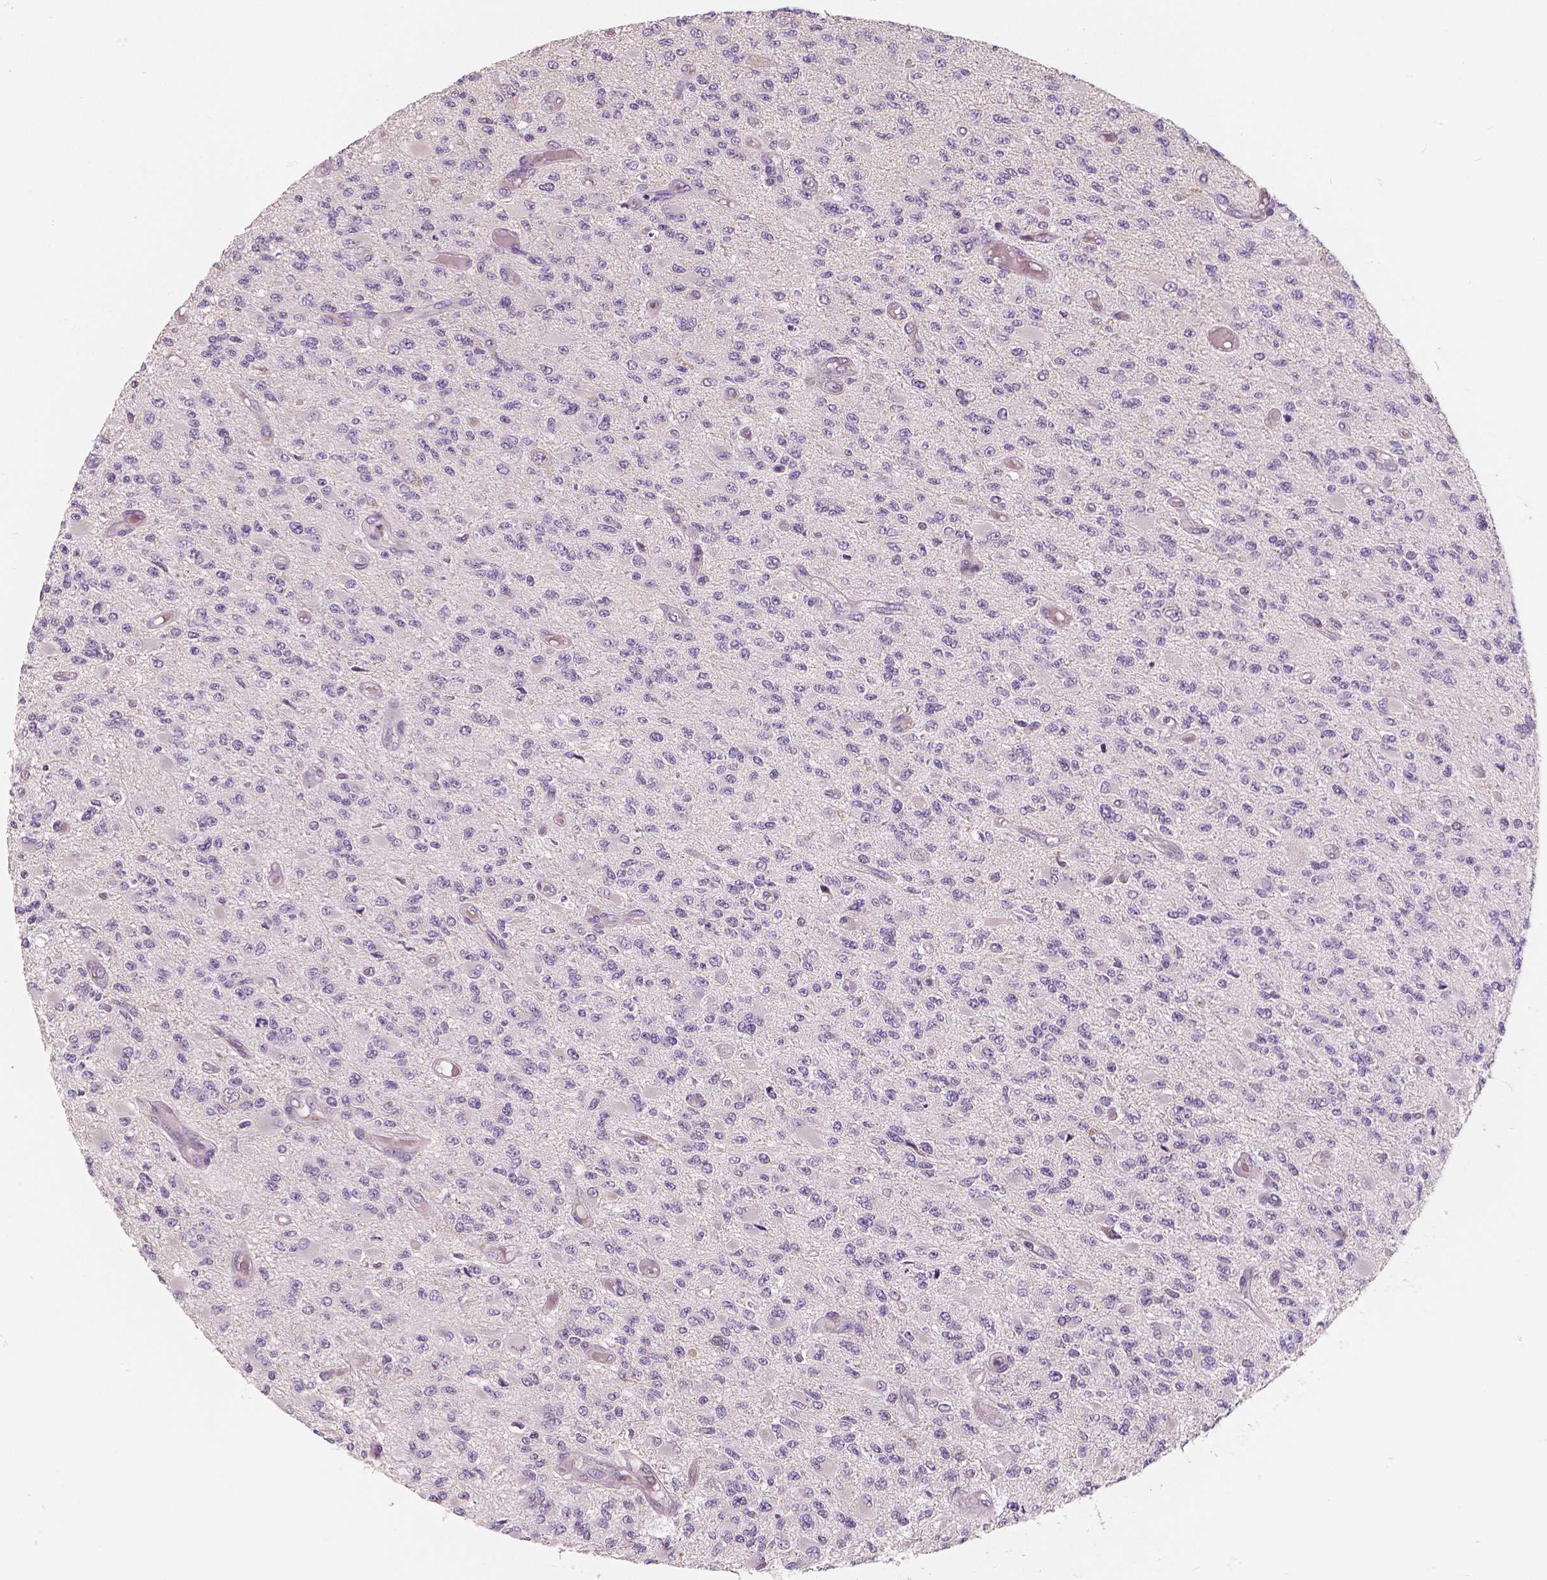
{"staining": {"intensity": "negative", "quantity": "none", "location": "none"}, "tissue": "glioma", "cell_type": "Tumor cells", "image_type": "cancer", "snomed": [{"axis": "morphology", "description": "Glioma, malignant, High grade"}, {"axis": "topography", "description": "Brain"}], "caption": "A histopathology image of glioma stained for a protein demonstrates no brown staining in tumor cells. Nuclei are stained in blue.", "gene": "RNASE7", "patient": {"sex": "female", "age": 63}}